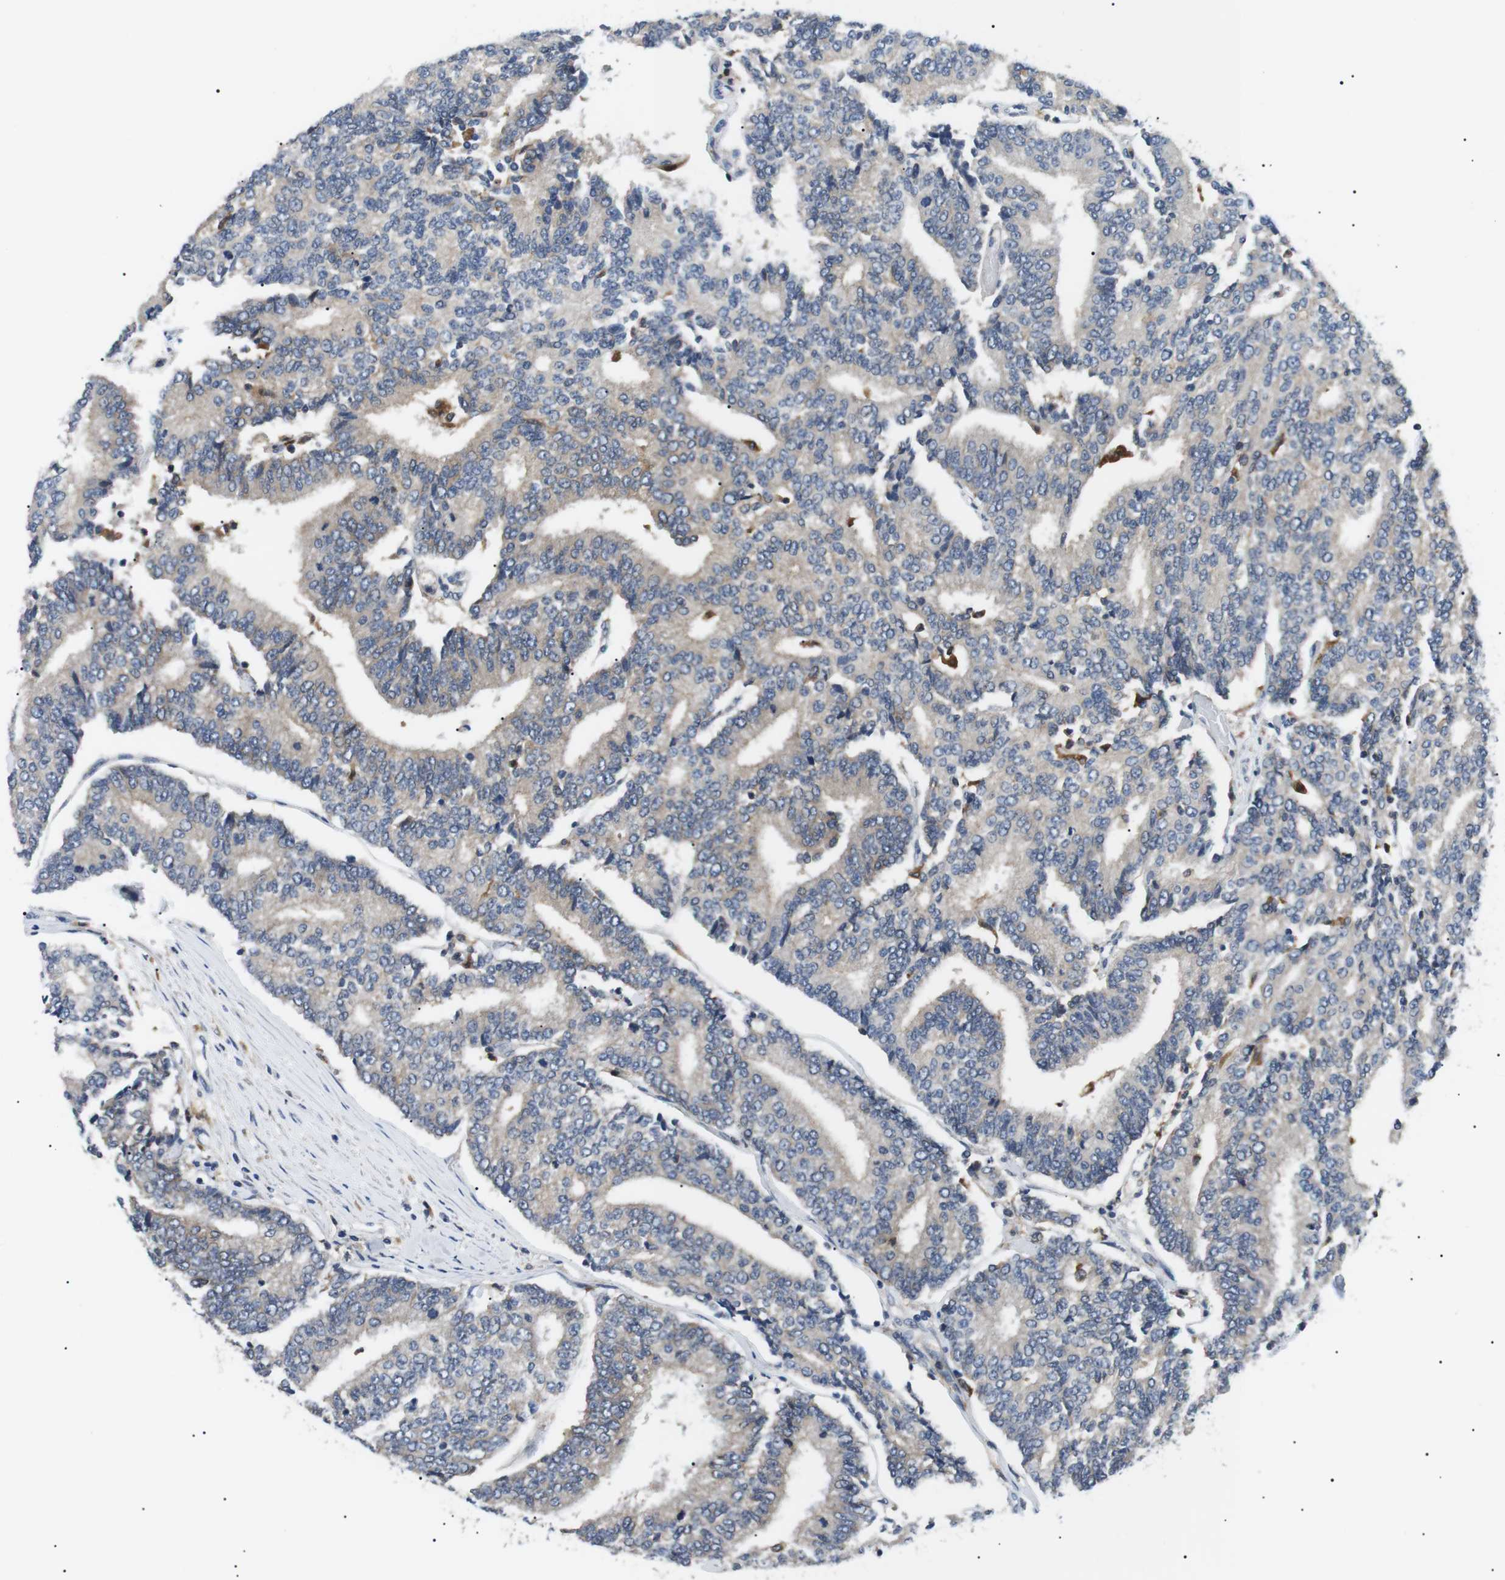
{"staining": {"intensity": "weak", "quantity": "<25%", "location": "cytoplasmic/membranous"}, "tissue": "prostate cancer", "cell_type": "Tumor cells", "image_type": "cancer", "snomed": [{"axis": "morphology", "description": "Normal tissue, NOS"}, {"axis": "morphology", "description": "Adenocarcinoma, High grade"}, {"axis": "topography", "description": "Prostate"}, {"axis": "topography", "description": "Seminal veicle"}], "caption": "High magnification brightfield microscopy of high-grade adenocarcinoma (prostate) stained with DAB (brown) and counterstained with hematoxylin (blue): tumor cells show no significant positivity. (Stains: DAB IHC with hematoxylin counter stain, Microscopy: brightfield microscopy at high magnification).", "gene": "RAB9A", "patient": {"sex": "male", "age": 55}}